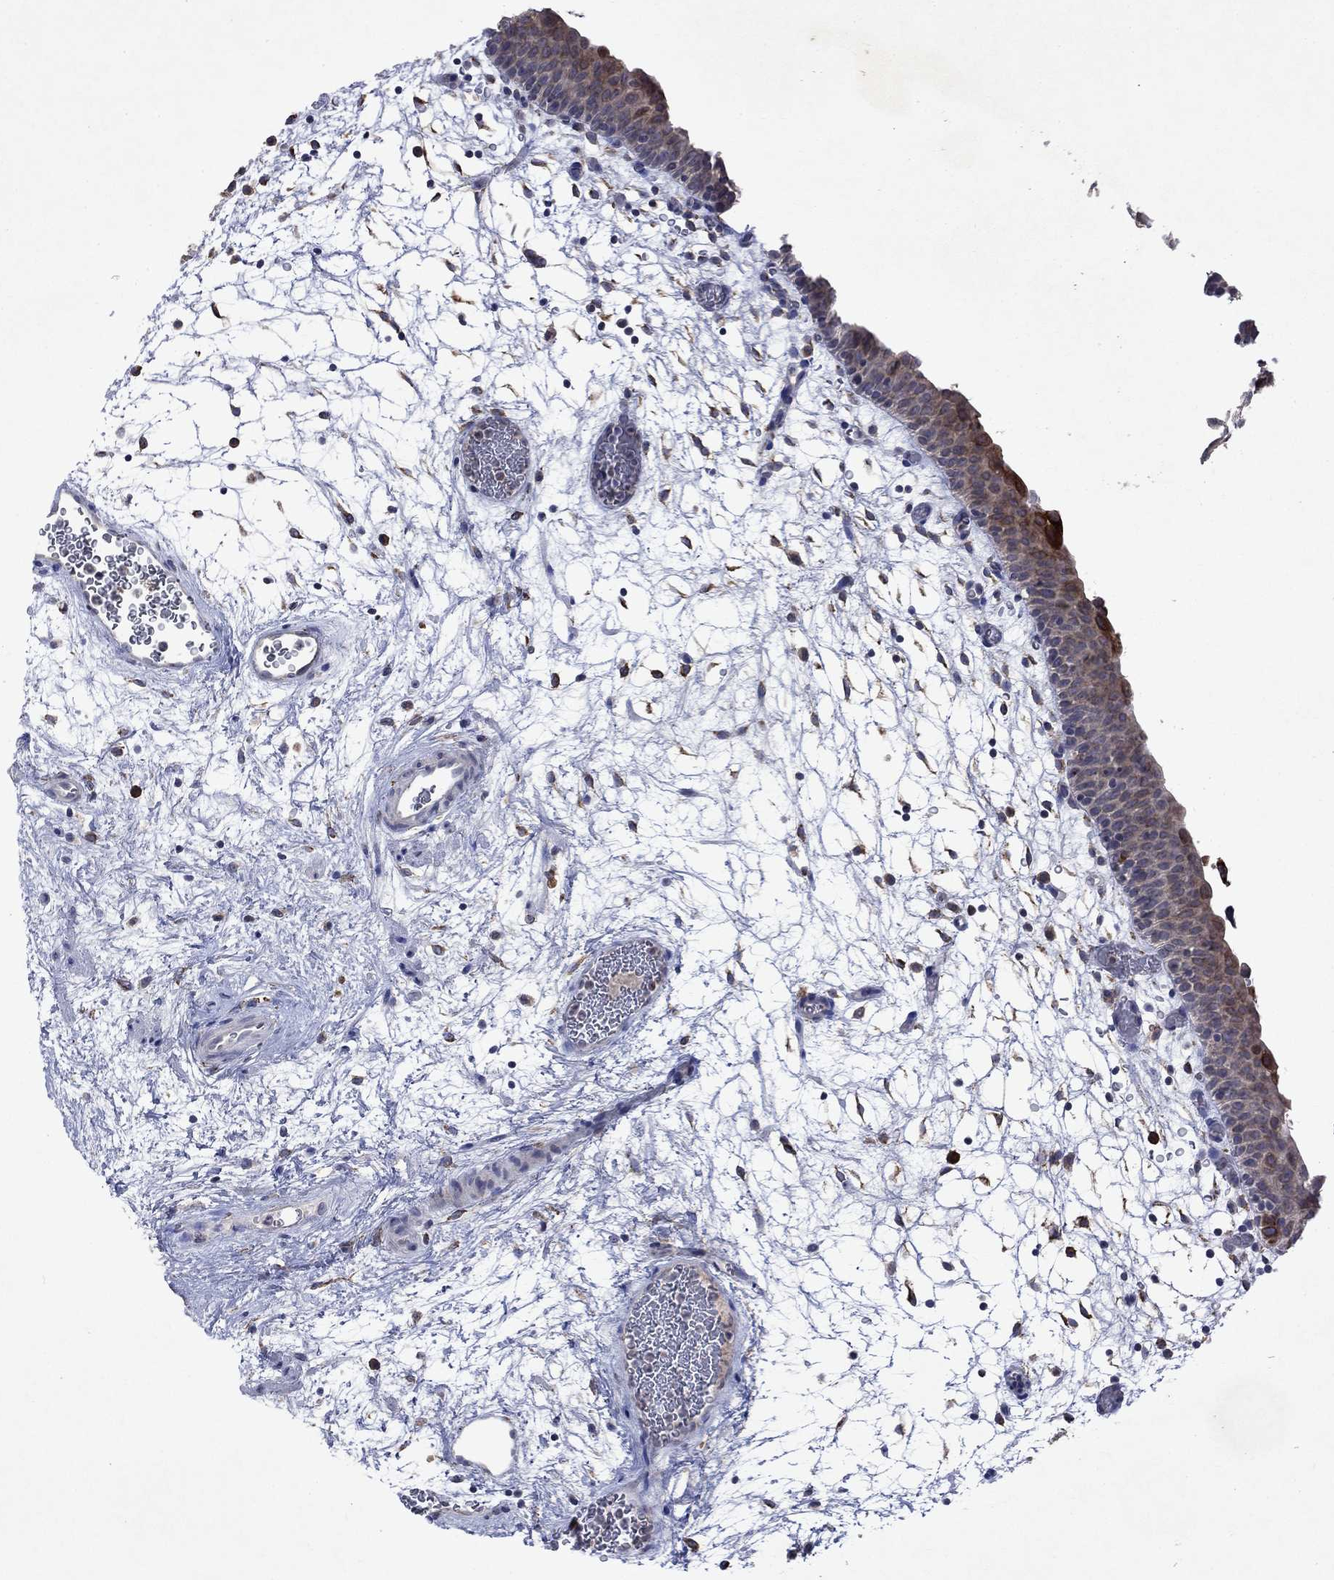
{"staining": {"intensity": "moderate", "quantity": "25%-75%", "location": "cytoplasmic/membranous"}, "tissue": "urinary bladder", "cell_type": "Urothelial cells", "image_type": "normal", "snomed": [{"axis": "morphology", "description": "Normal tissue, NOS"}, {"axis": "topography", "description": "Urinary bladder"}], "caption": "Moderate cytoplasmic/membranous protein staining is seen in about 25%-75% of urothelial cells in urinary bladder. (Stains: DAB in brown, nuclei in blue, Microscopy: brightfield microscopy at high magnification).", "gene": "TMEM97", "patient": {"sex": "male", "age": 37}}